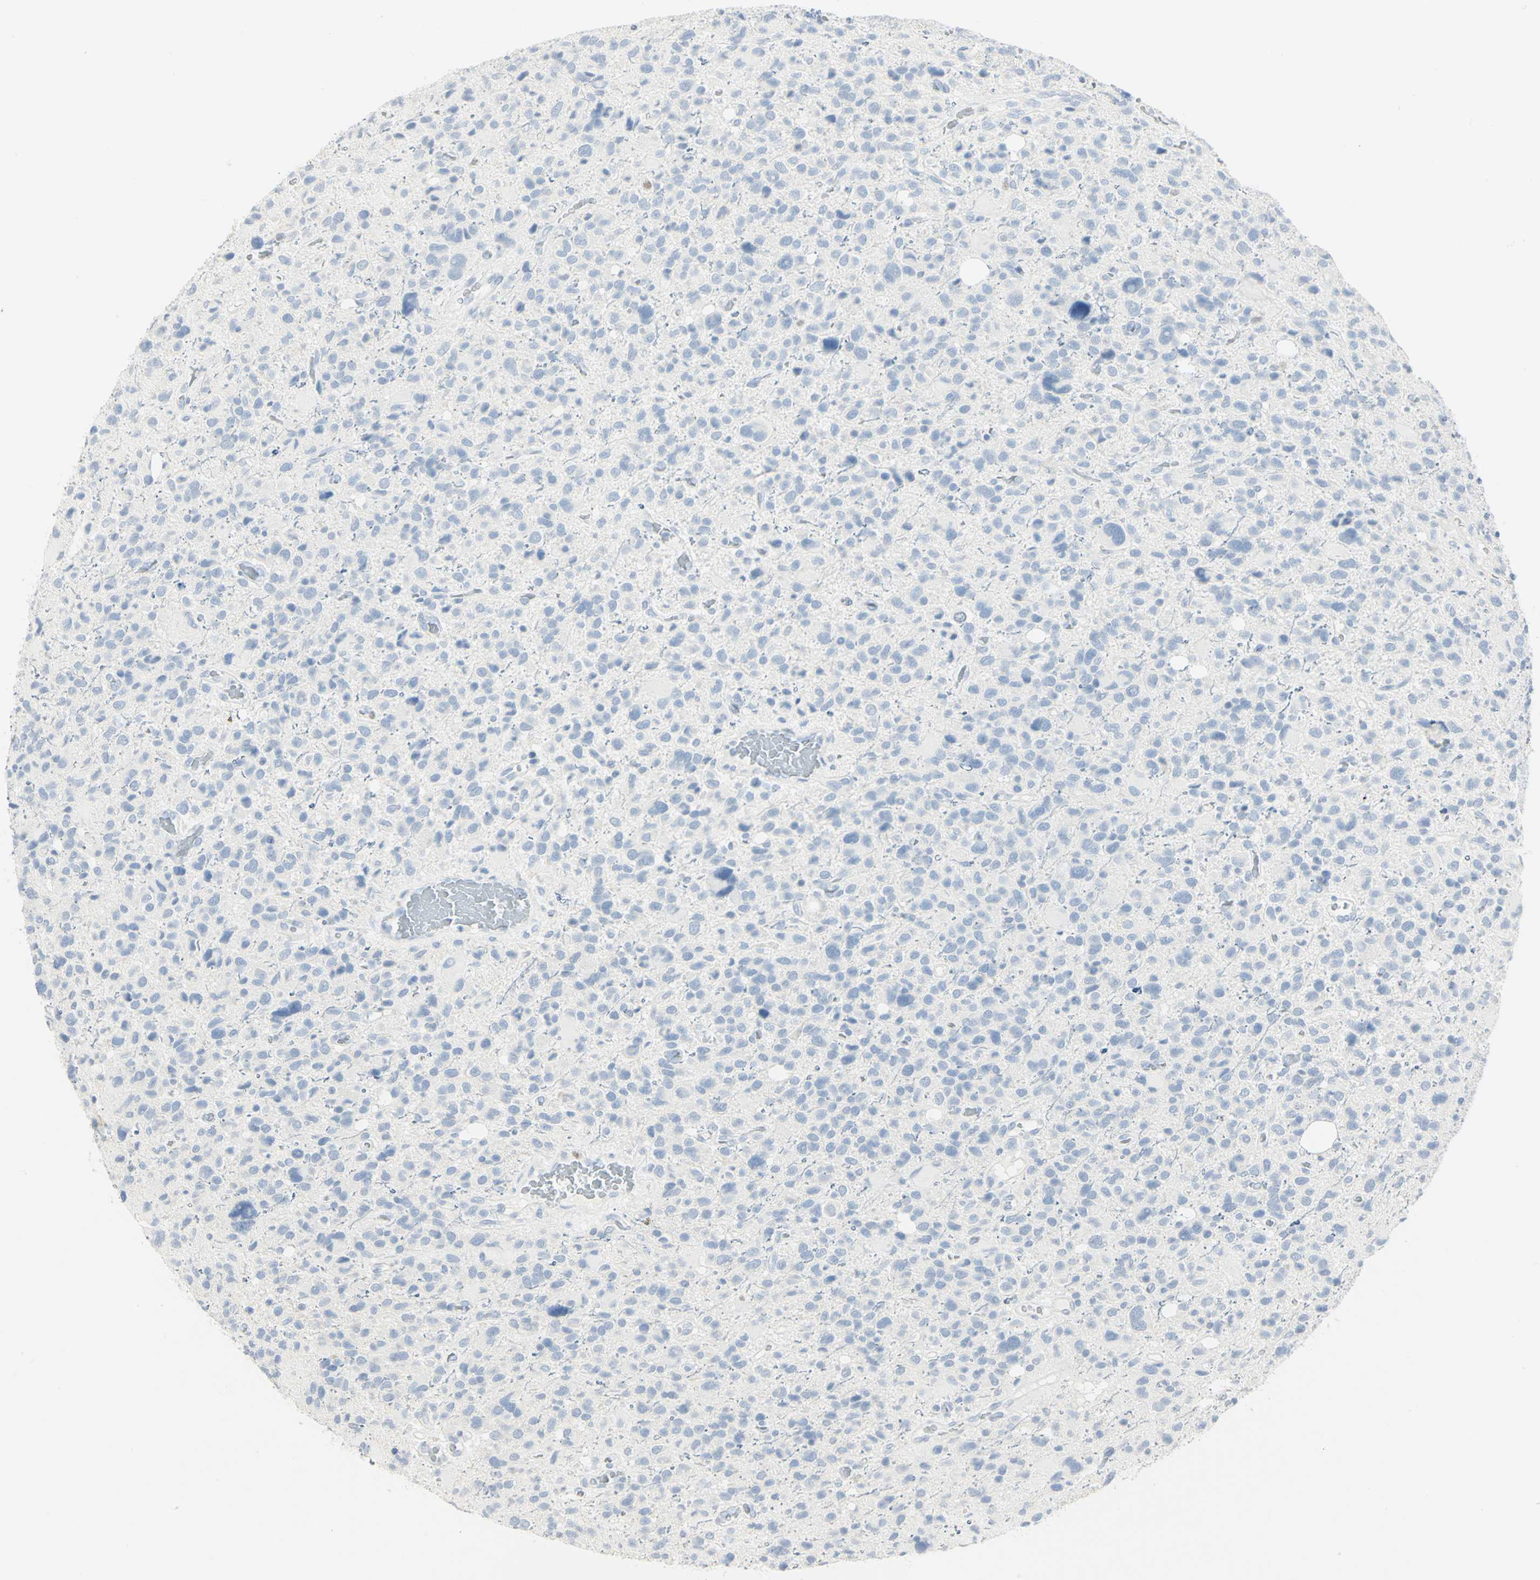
{"staining": {"intensity": "negative", "quantity": "none", "location": "none"}, "tissue": "glioma", "cell_type": "Tumor cells", "image_type": "cancer", "snomed": [{"axis": "morphology", "description": "Glioma, malignant, High grade"}, {"axis": "topography", "description": "Brain"}], "caption": "Tumor cells show no significant positivity in malignant high-grade glioma.", "gene": "HELLS", "patient": {"sex": "male", "age": 48}}